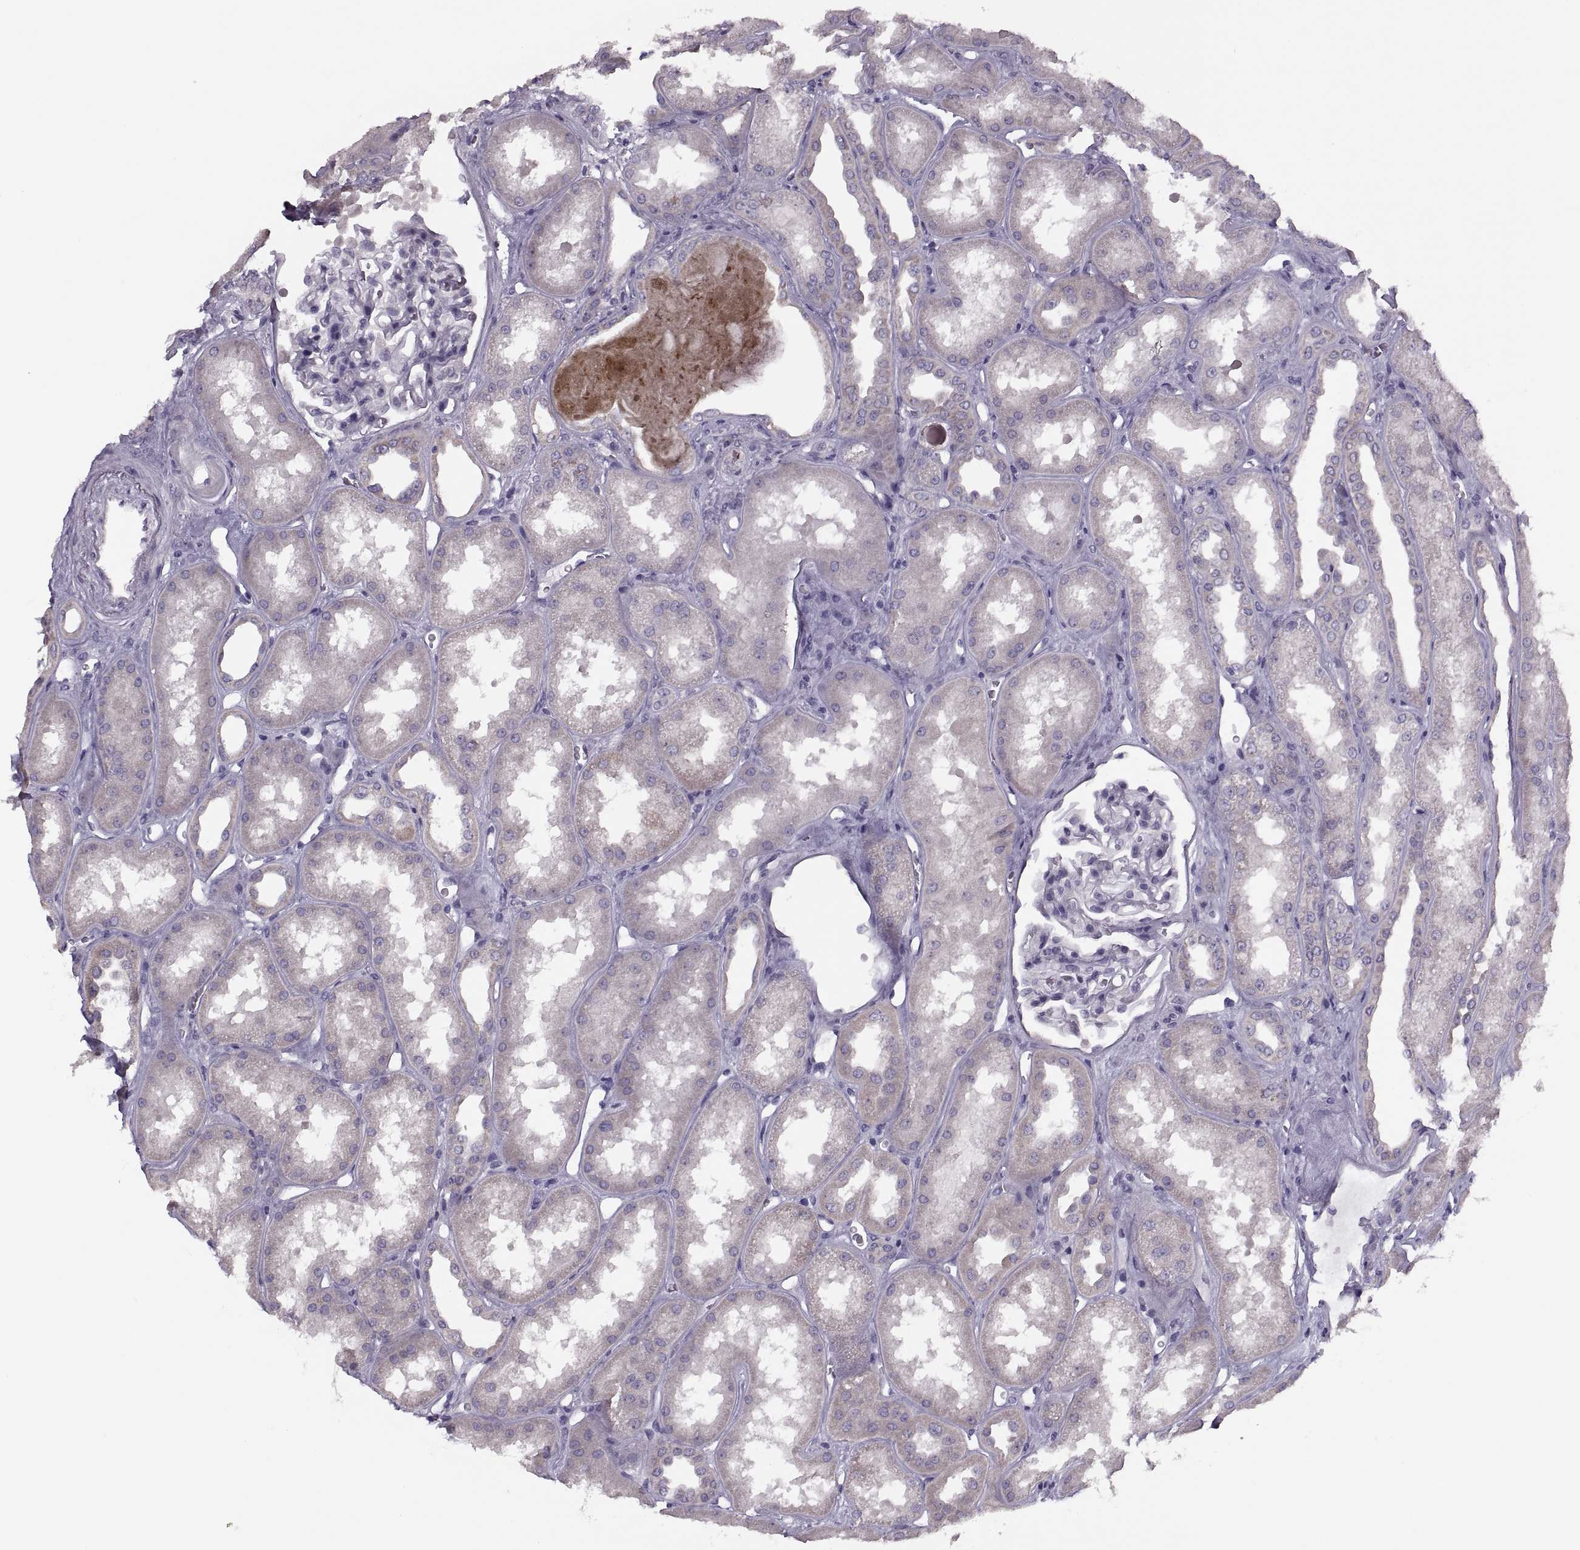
{"staining": {"intensity": "negative", "quantity": "none", "location": "none"}, "tissue": "kidney", "cell_type": "Cells in glomeruli", "image_type": "normal", "snomed": [{"axis": "morphology", "description": "Normal tissue, NOS"}, {"axis": "topography", "description": "Kidney"}], "caption": "Immunohistochemical staining of benign kidney demonstrates no significant positivity in cells in glomeruli.", "gene": "PRSS54", "patient": {"sex": "male", "age": 61}}